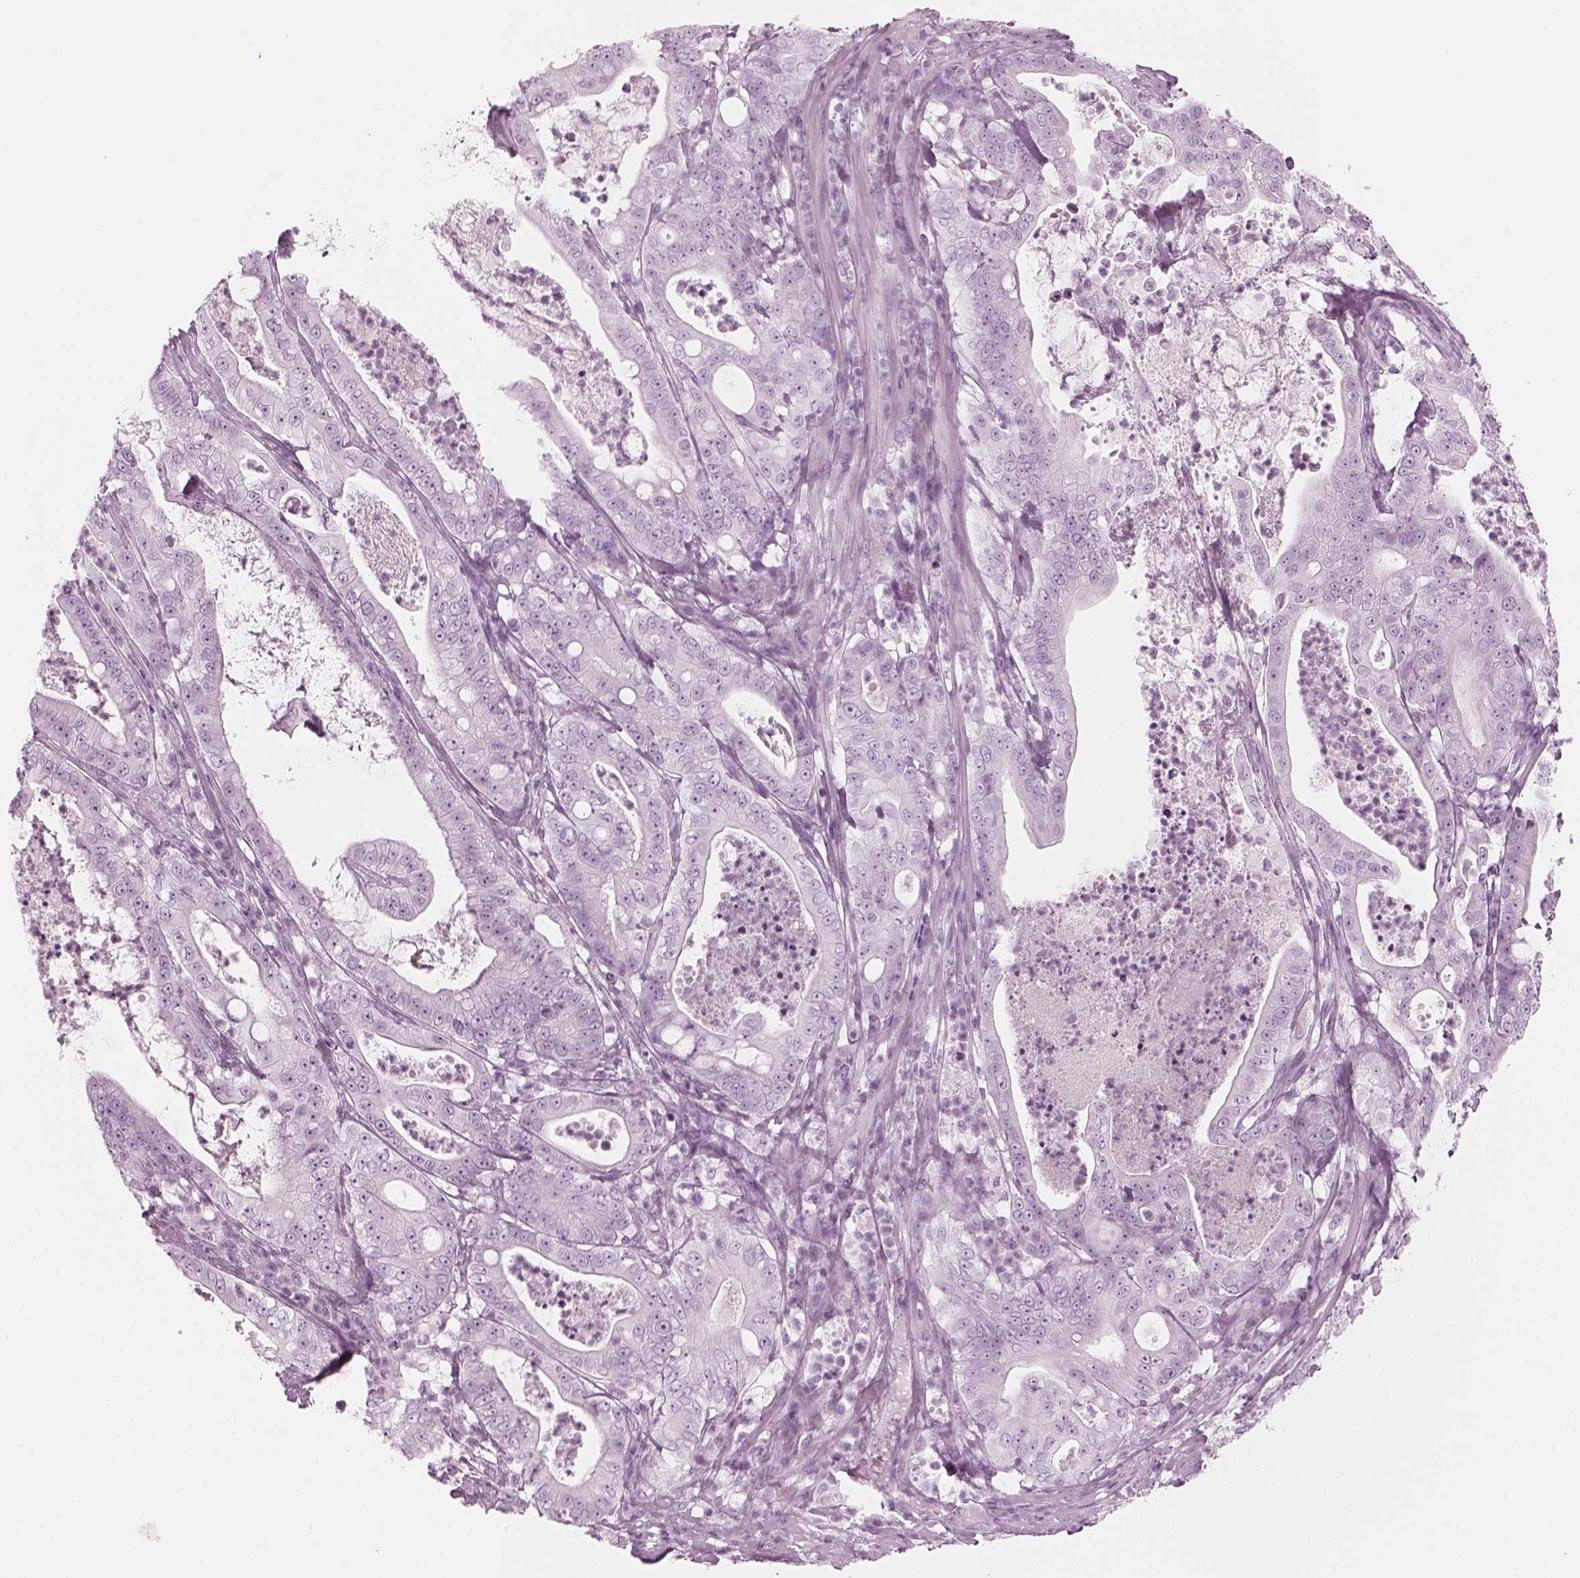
{"staining": {"intensity": "negative", "quantity": "none", "location": "none"}, "tissue": "pancreatic cancer", "cell_type": "Tumor cells", "image_type": "cancer", "snomed": [{"axis": "morphology", "description": "Adenocarcinoma, NOS"}, {"axis": "topography", "description": "Pancreas"}], "caption": "This is a image of IHC staining of pancreatic cancer, which shows no expression in tumor cells. (DAB (3,3'-diaminobenzidine) immunohistochemistry (IHC) visualized using brightfield microscopy, high magnification).", "gene": "SAG", "patient": {"sex": "male", "age": 71}}